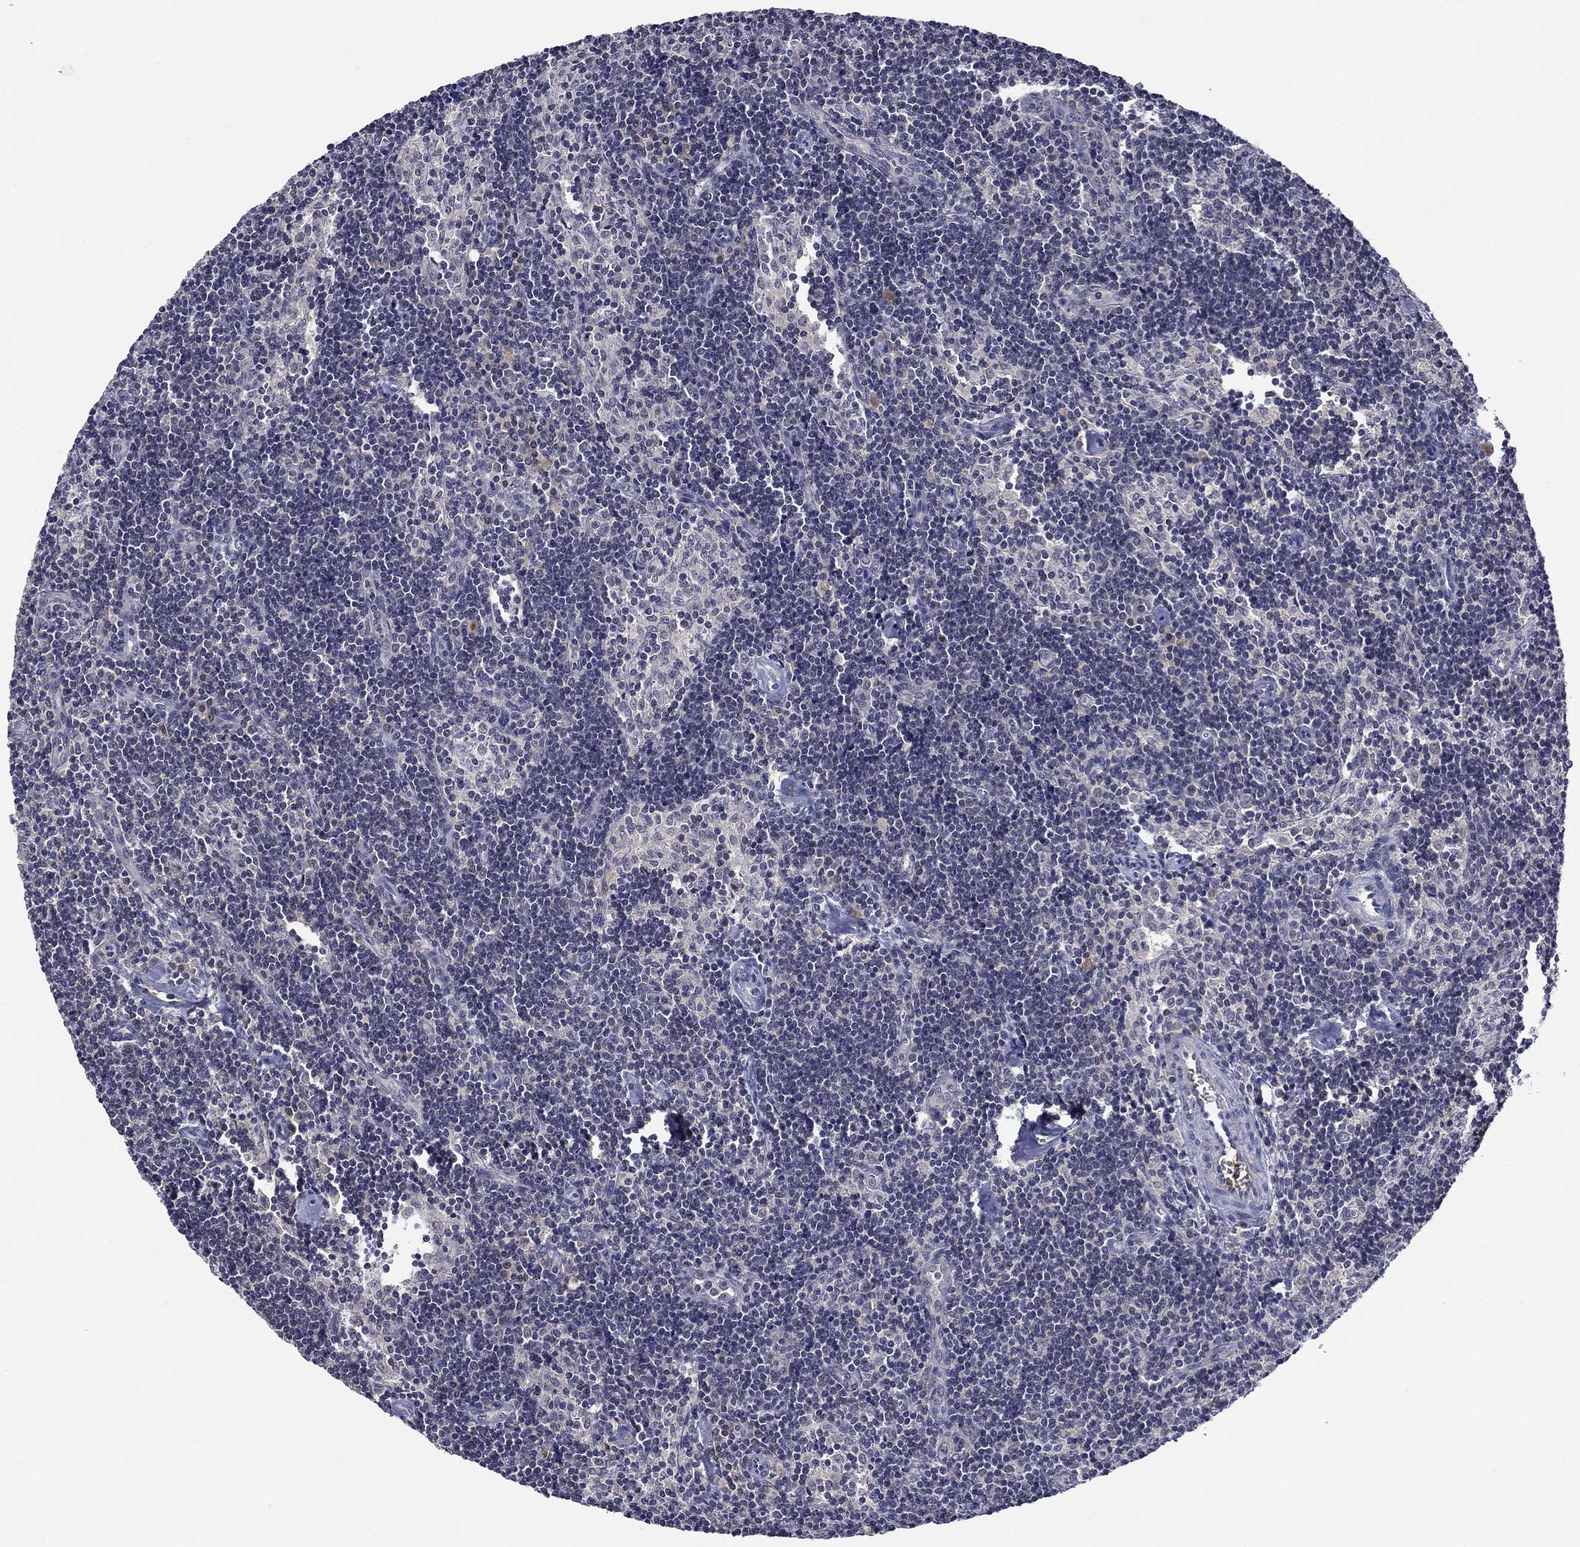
{"staining": {"intensity": "negative", "quantity": "none", "location": "none"}, "tissue": "lymph node", "cell_type": "Non-germinal center cells", "image_type": "normal", "snomed": [{"axis": "morphology", "description": "Normal tissue, NOS"}, {"axis": "topography", "description": "Lymph node"}], "caption": "IHC of unremarkable human lymph node reveals no staining in non-germinal center cells.", "gene": "DDTL", "patient": {"sex": "female", "age": 51}}